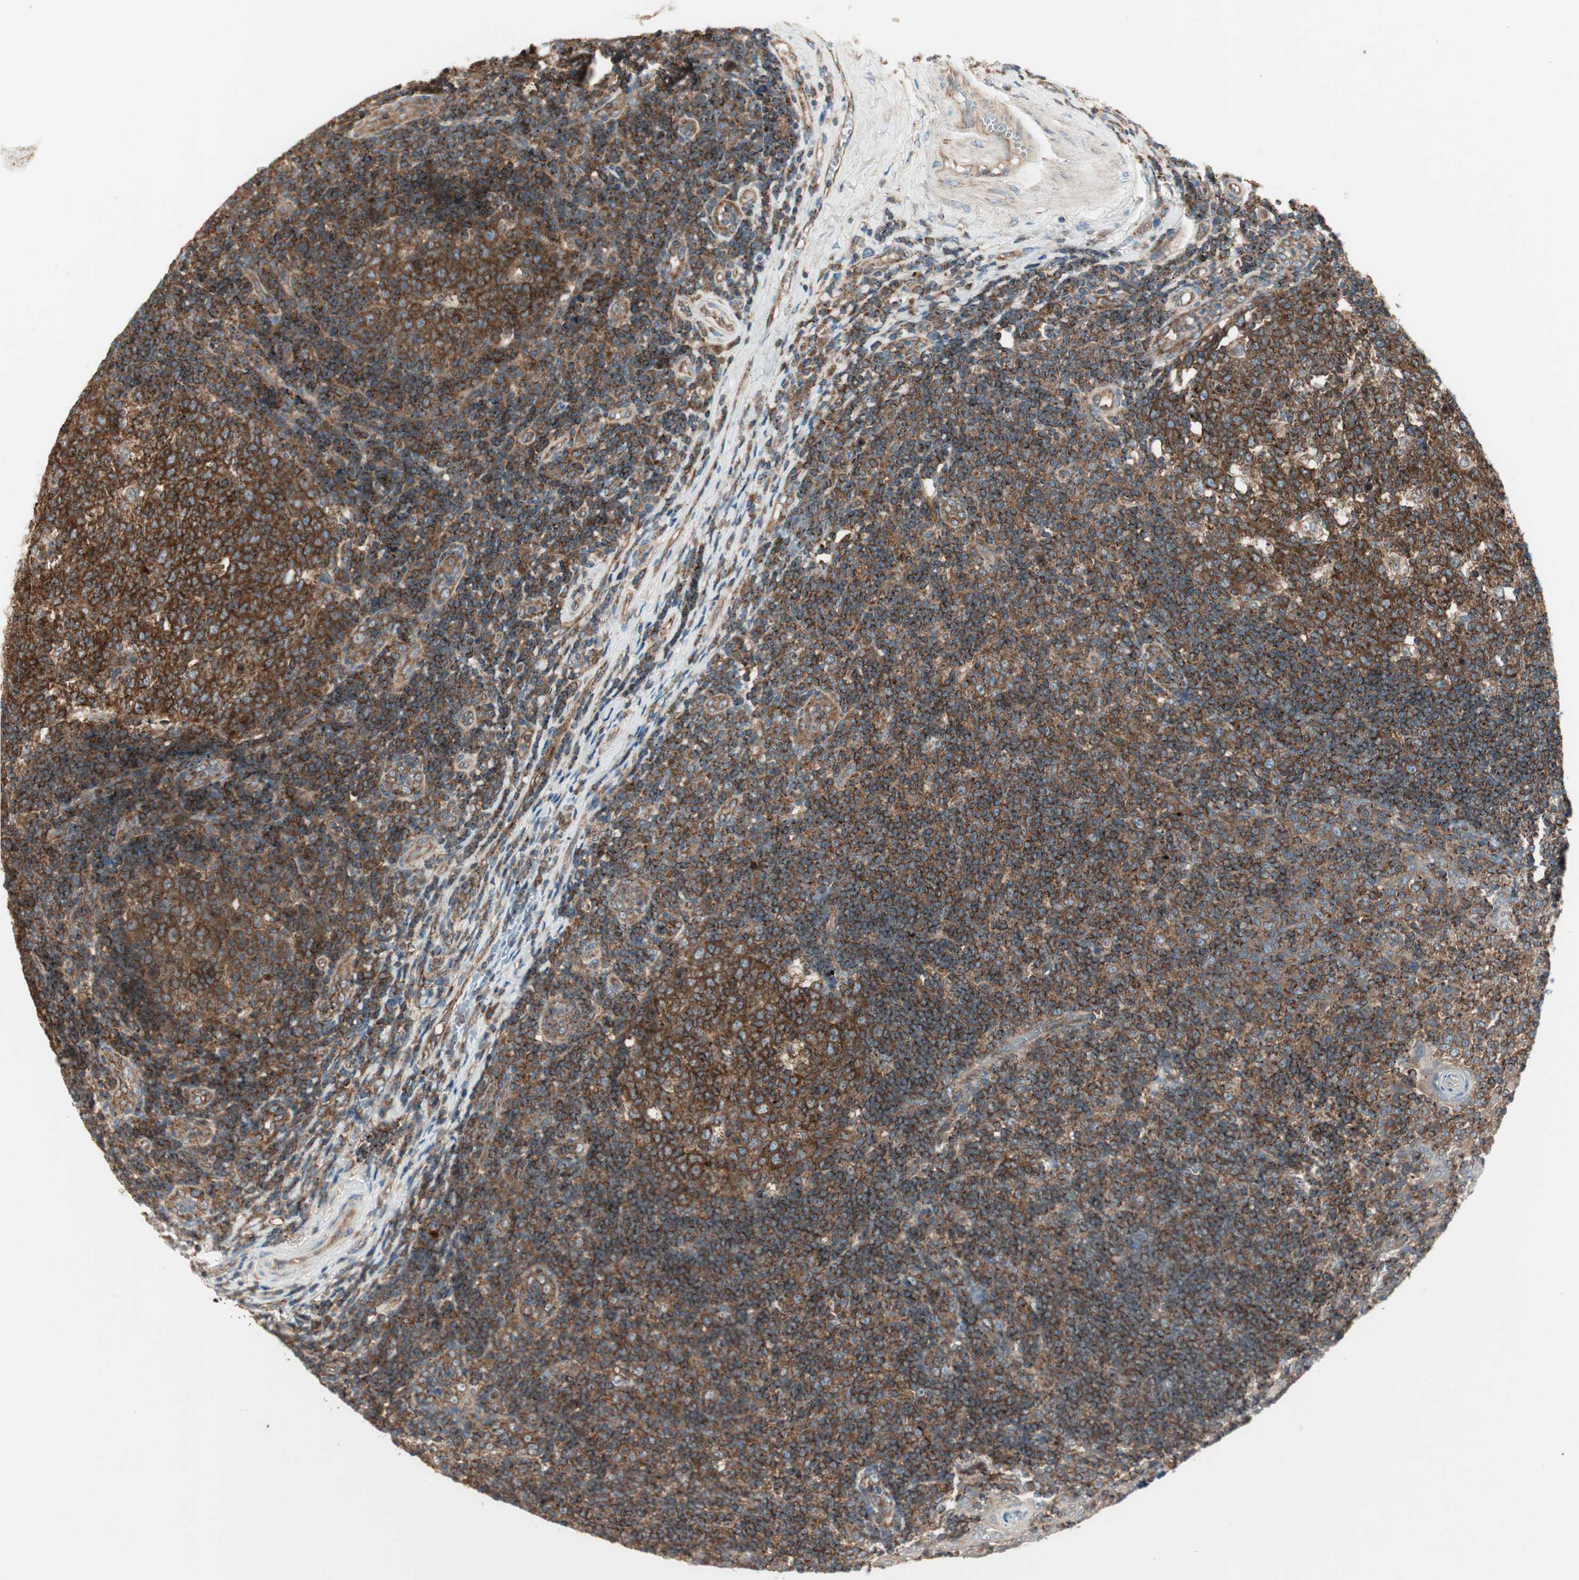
{"staining": {"intensity": "strong", "quantity": ">75%", "location": "cytoplasmic/membranous"}, "tissue": "tonsil", "cell_type": "Germinal center cells", "image_type": "normal", "snomed": [{"axis": "morphology", "description": "Normal tissue, NOS"}, {"axis": "topography", "description": "Tonsil"}], "caption": "Immunohistochemistry (DAB (3,3'-diaminobenzidine)) staining of unremarkable tonsil reveals strong cytoplasmic/membranous protein expression in approximately >75% of germinal center cells. The protein of interest is stained brown, and the nuclei are stained in blue (DAB IHC with brightfield microscopy, high magnification).", "gene": "CHADL", "patient": {"sex": "female", "age": 40}}